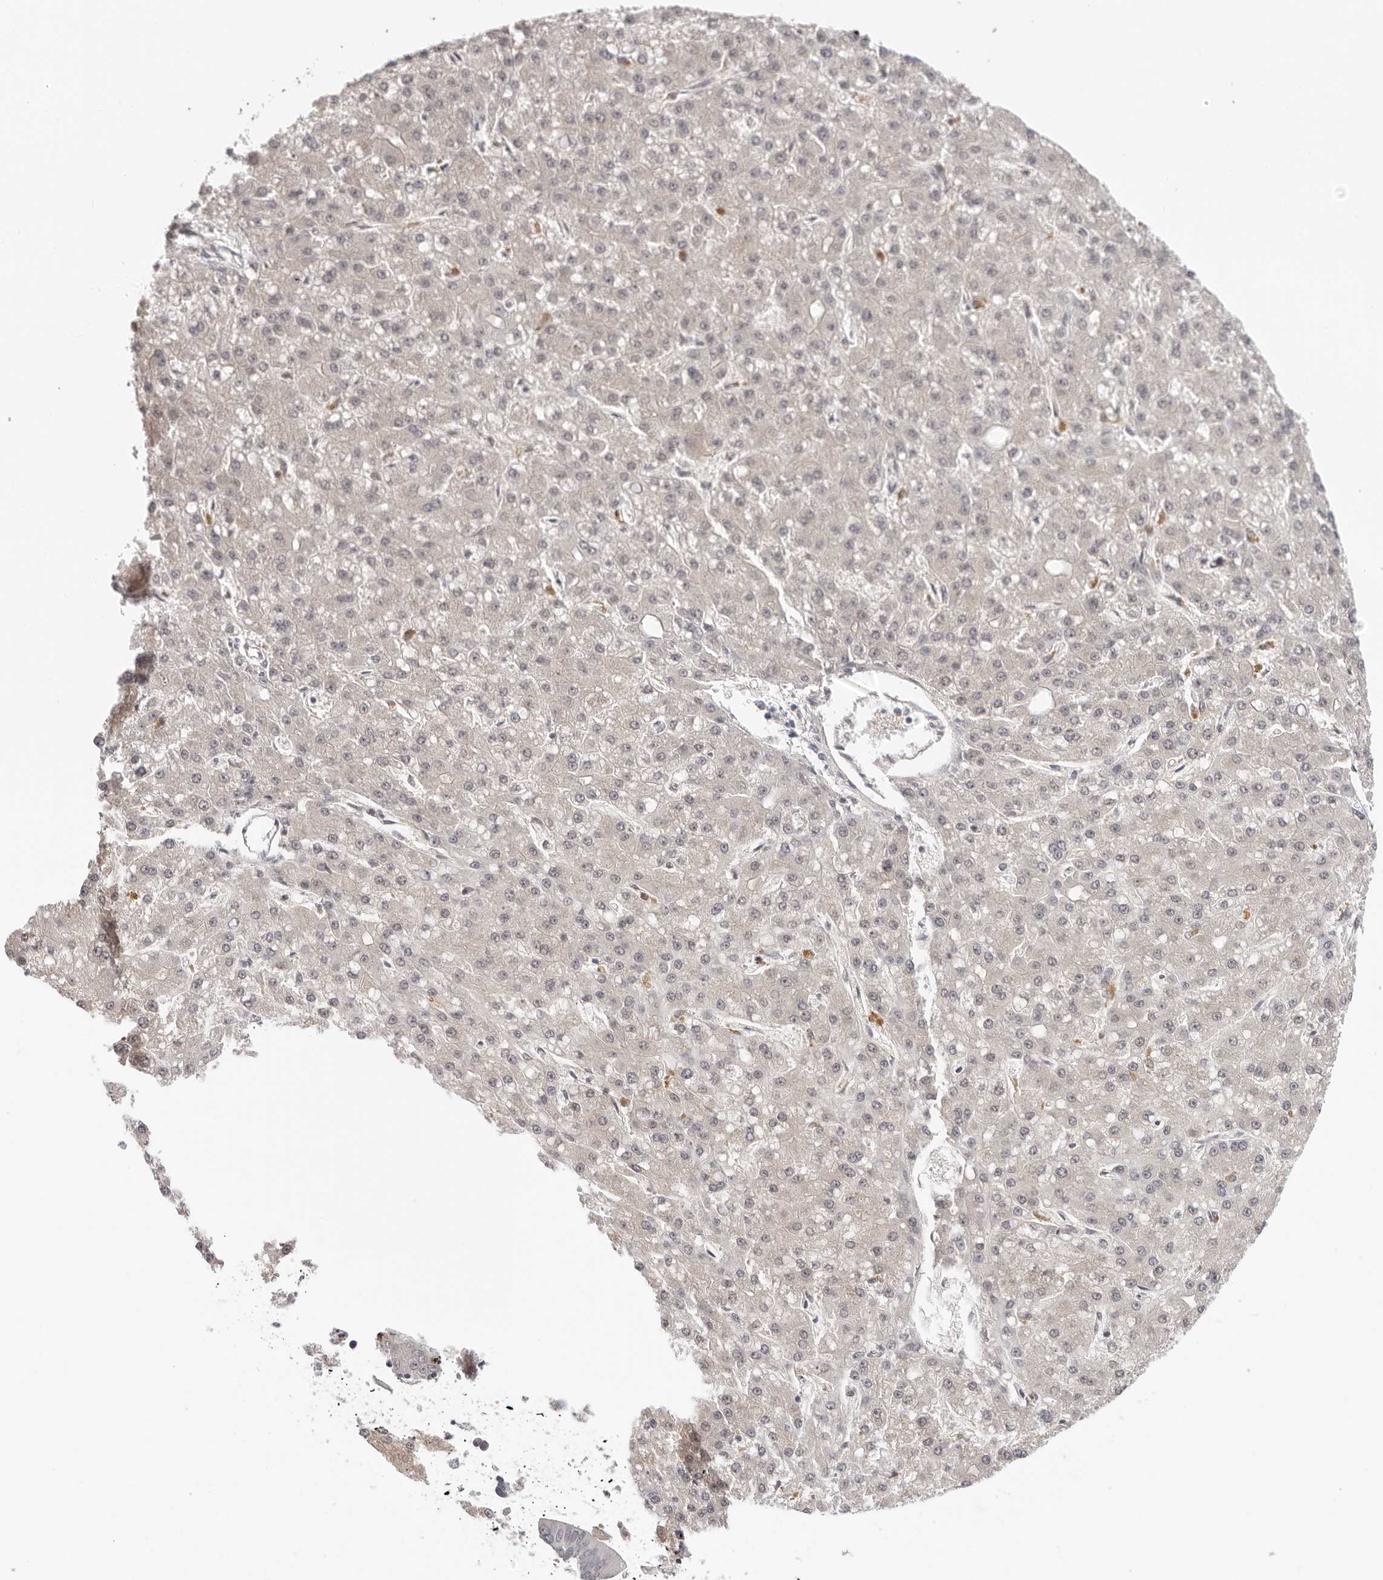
{"staining": {"intensity": "negative", "quantity": "none", "location": "none"}, "tissue": "liver cancer", "cell_type": "Tumor cells", "image_type": "cancer", "snomed": [{"axis": "morphology", "description": "Carcinoma, Hepatocellular, NOS"}, {"axis": "topography", "description": "Liver"}], "caption": "IHC micrograph of neoplastic tissue: liver hepatocellular carcinoma stained with DAB reveals no significant protein positivity in tumor cells.", "gene": "STRADB", "patient": {"sex": "male", "age": 67}}